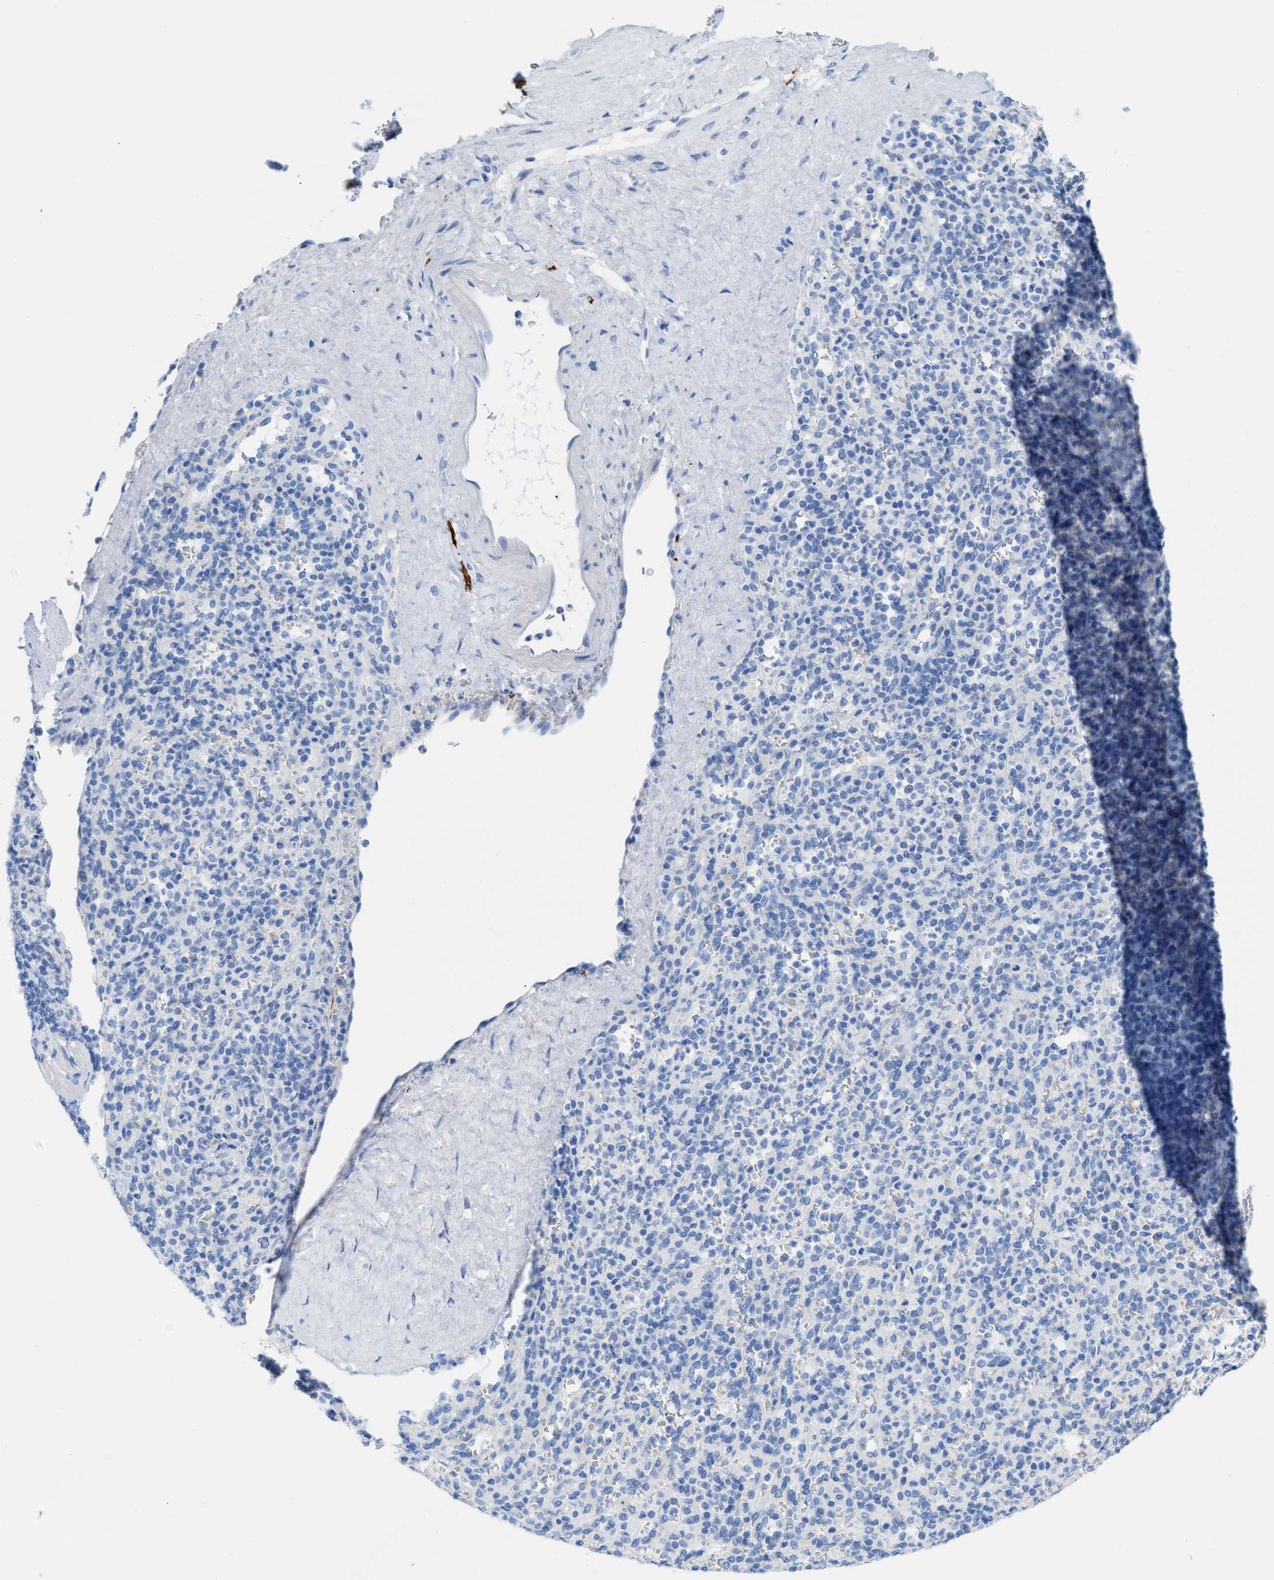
{"staining": {"intensity": "negative", "quantity": "none", "location": "none"}, "tissue": "spleen", "cell_type": "Cells in red pulp", "image_type": "normal", "snomed": [{"axis": "morphology", "description": "Normal tissue, NOS"}, {"axis": "topography", "description": "Spleen"}], "caption": "This micrograph is of normal spleen stained with immunohistochemistry (IHC) to label a protein in brown with the nuclei are counter-stained blue. There is no expression in cells in red pulp. (IHC, brightfield microscopy, high magnification).", "gene": "ANKFN1", "patient": {"sex": "male", "age": 36}}